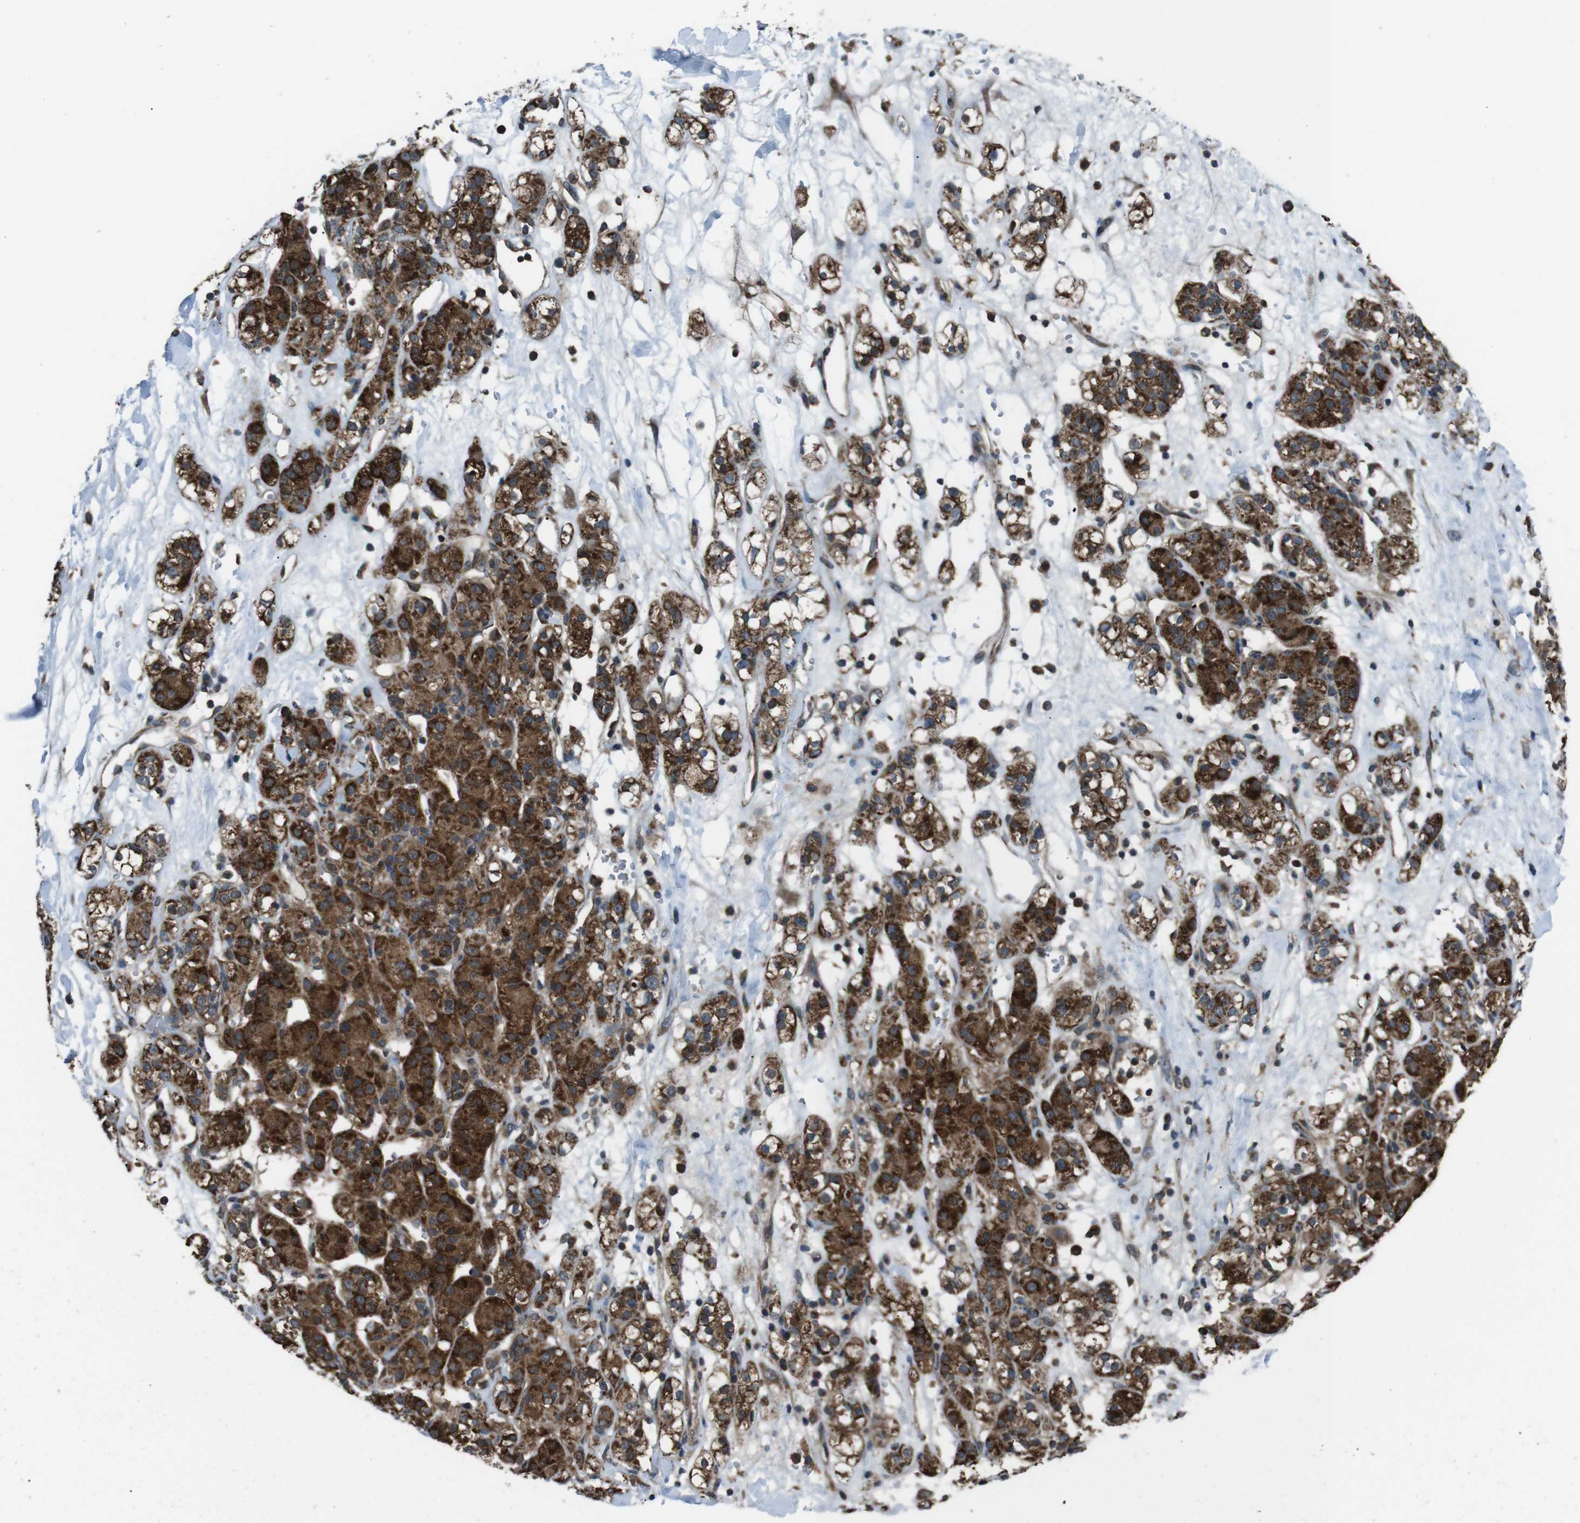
{"staining": {"intensity": "strong", "quantity": ">75%", "location": "cytoplasmic/membranous"}, "tissue": "renal cancer", "cell_type": "Tumor cells", "image_type": "cancer", "snomed": [{"axis": "morphology", "description": "Normal tissue, NOS"}, {"axis": "morphology", "description": "Adenocarcinoma, NOS"}, {"axis": "topography", "description": "Kidney"}], "caption": "Protein expression analysis of human adenocarcinoma (renal) reveals strong cytoplasmic/membranous positivity in about >75% of tumor cells.", "gene": "SLC27A4", "patient": {"sex": "male", "age": 61}}